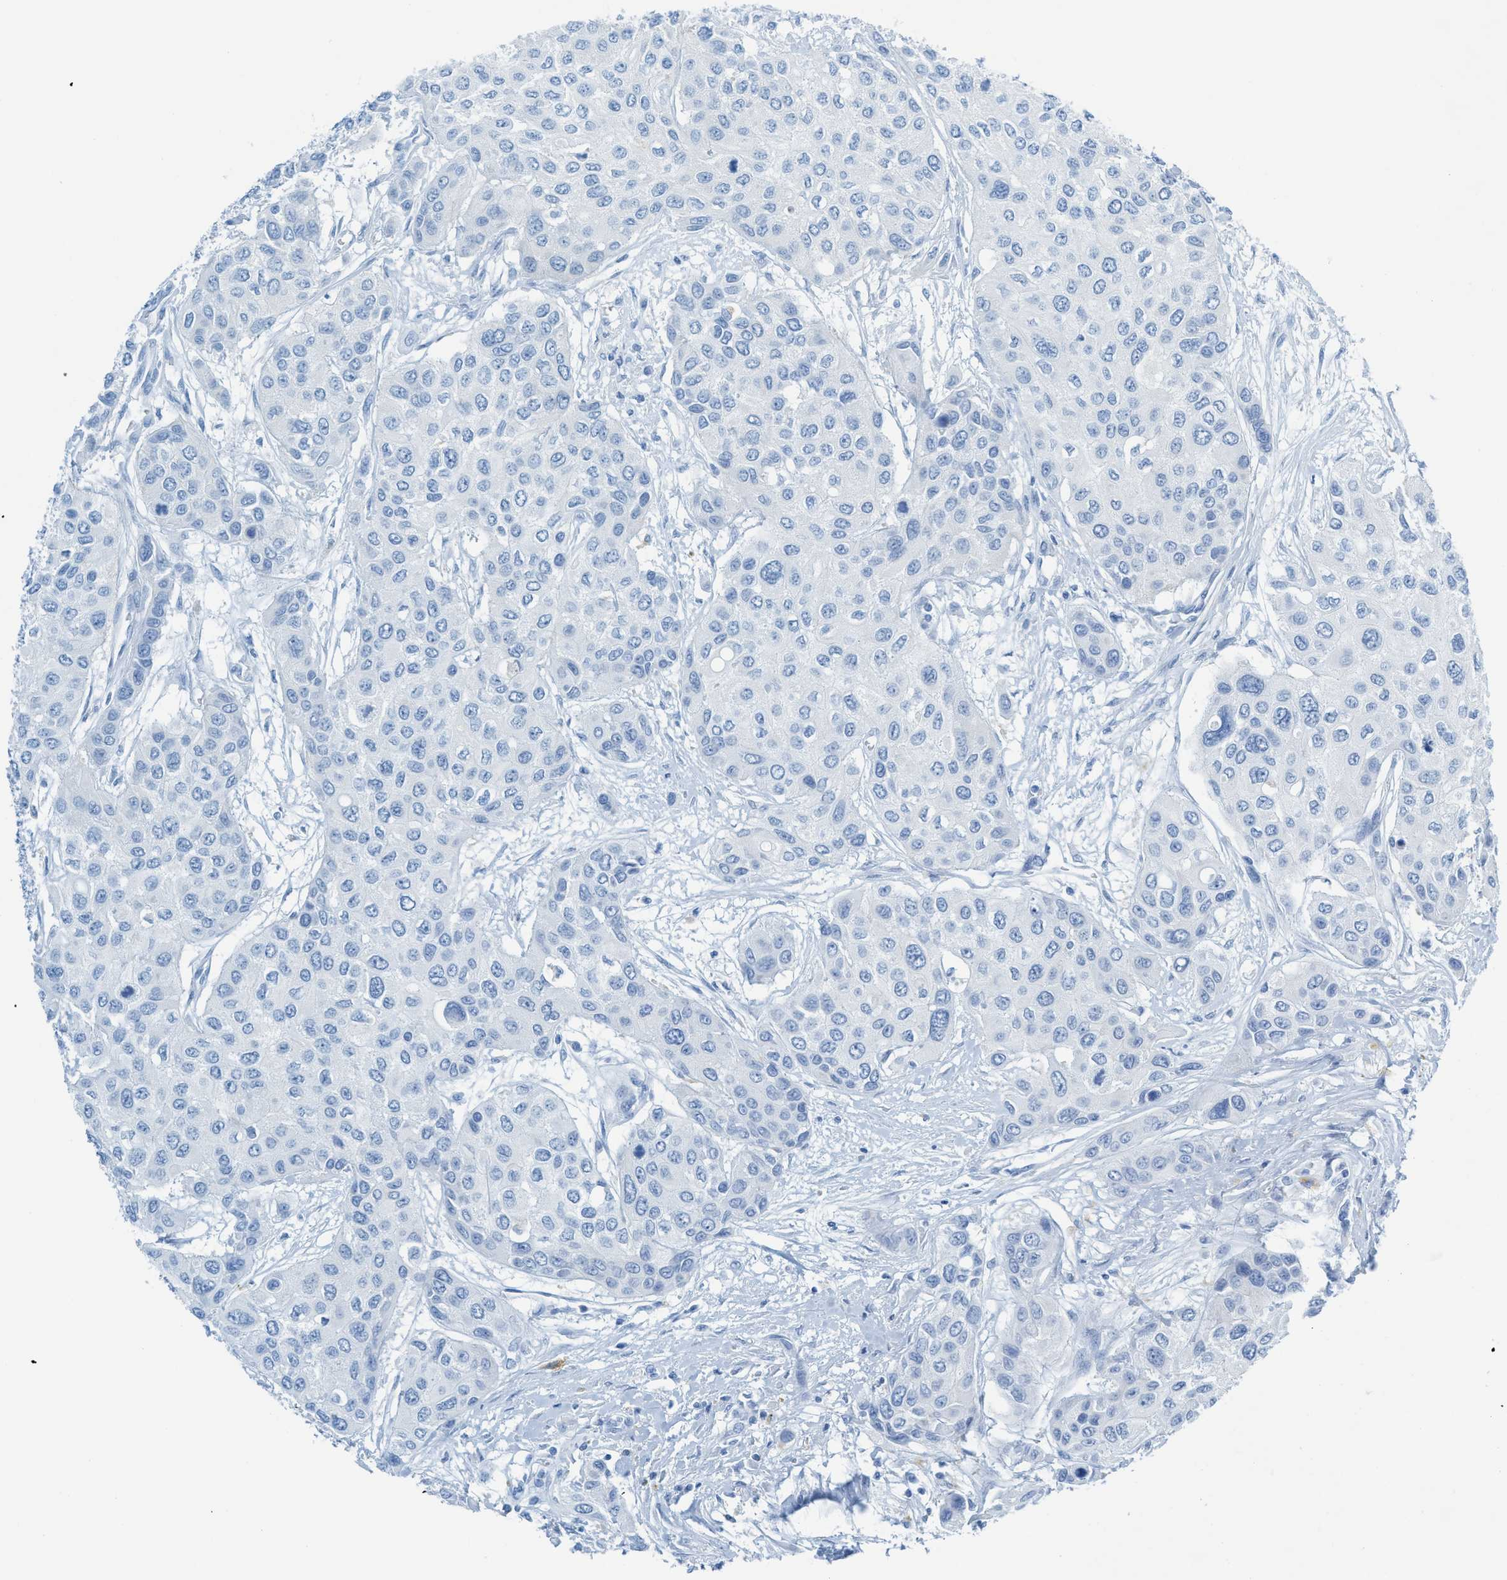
{"staining": {"intensity": "negative", "quantity": "none", "location": "none"}, "tissue": "urothelial cancer", "cell_type": "Tumor cells", "image_type": "cancer", "snomed": [{"axis": "morphology", "description": "Urothelial carcinoma, High grade"}, {"axis": "topography", "description": "Urinary bladder"}], "caption": "DAB (3,3'-diaminobenzidine) immunohistochemical staining of human urothelial carcinoma (high-grade) demonstrates no significant expression in tumor cells.", "gene": "C21orf62", "patient": {"sex": "female", "age": 56}}